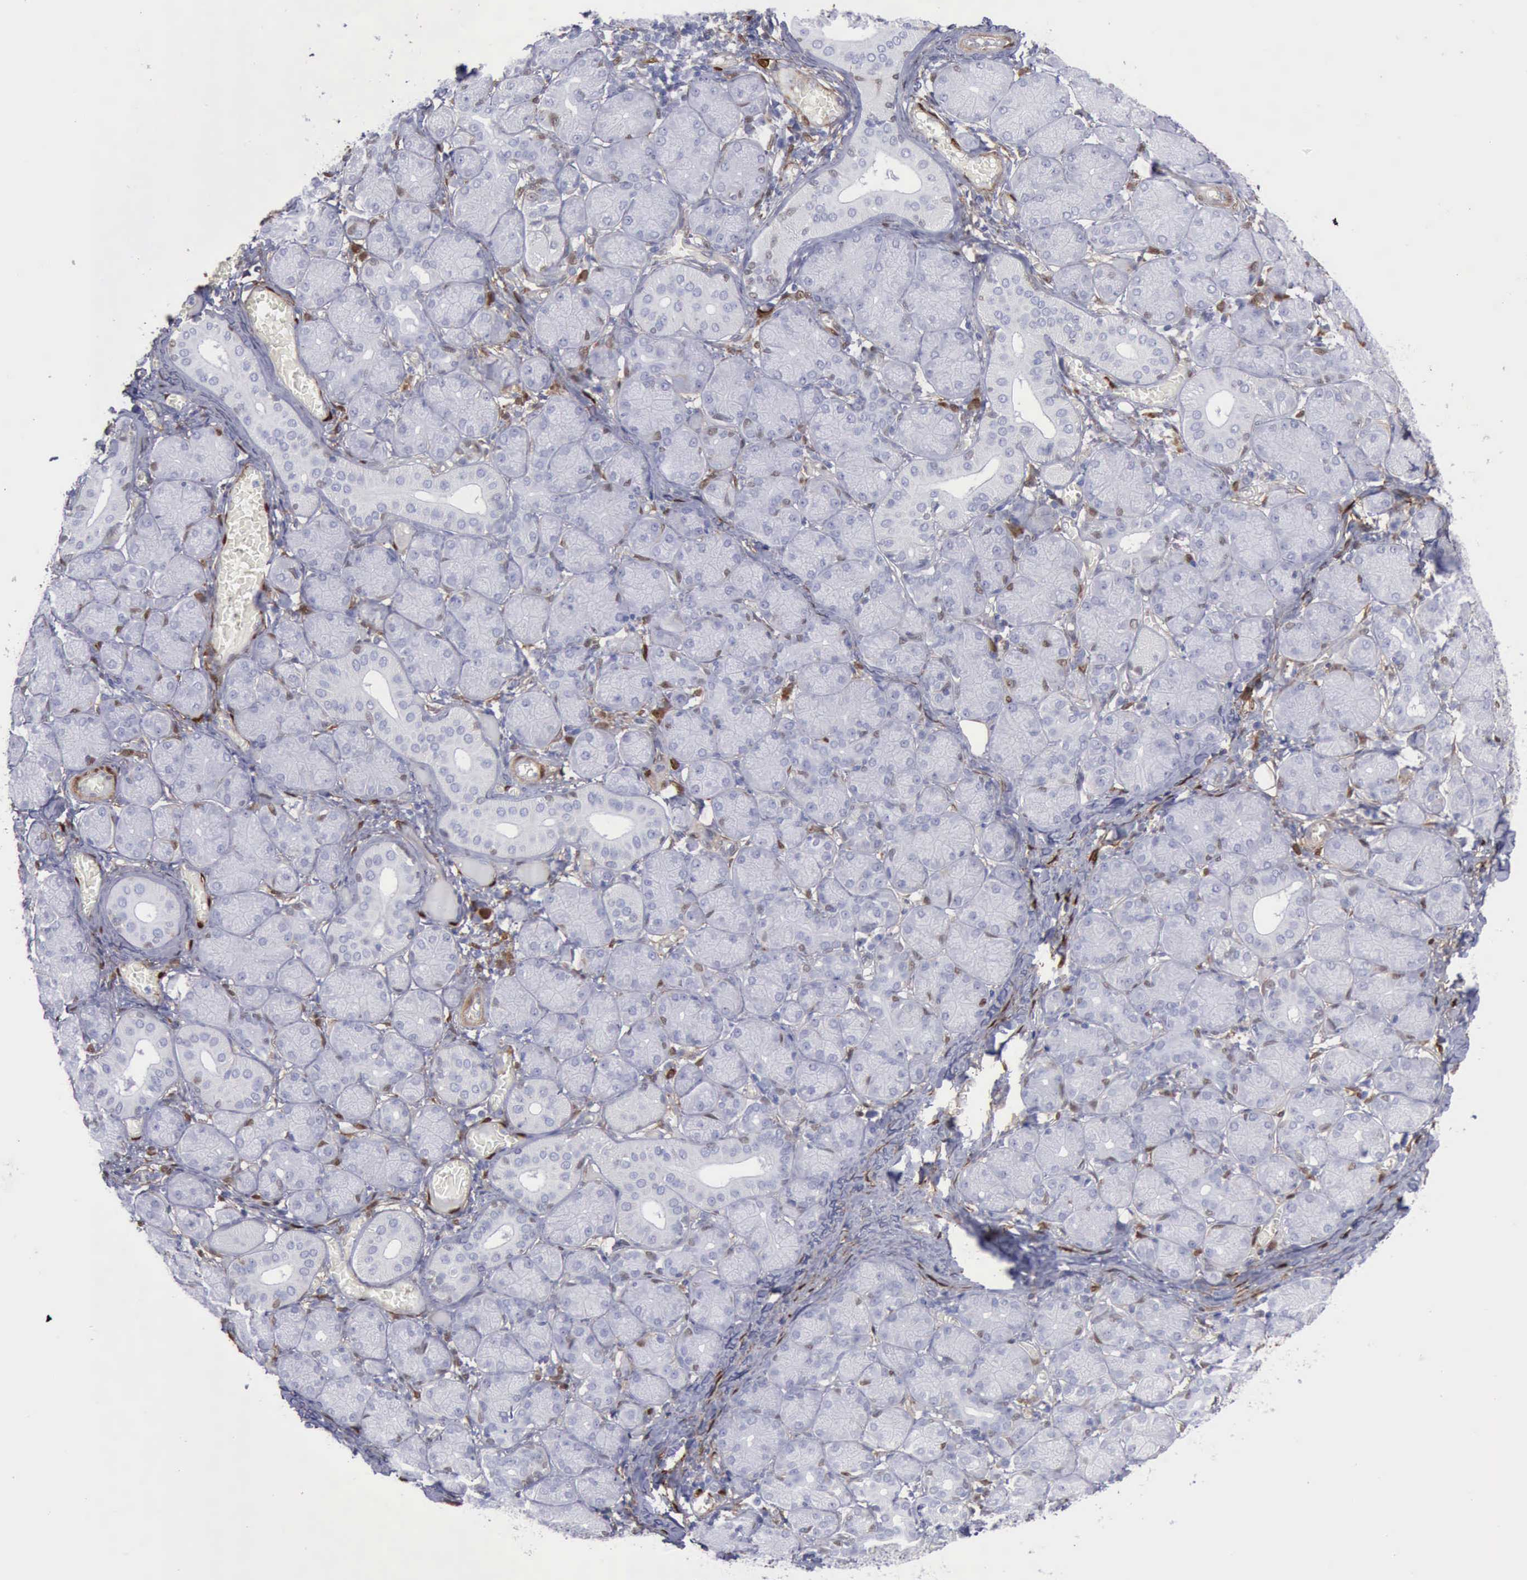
{"staining": {"intensity": "negative", "quantity": "none", "location": "none"}, "tissue": "salivary gland", "cell_type": "Glandular cells", "image_type": "normal", "snomed": [{"axis": "morphology", "description": "Normal tissue, NOS"}, {"axis": "topography", "description": "Salivary gland"}], "caption": "The micrograph shows no significant positivity in glandular cells of salivary gland. (DAB (3,3'-diaminobenzidine) immunohistochemistry (IHC) visualized using brightfield microscopy, high magnification).", "gene": "FHL1", "patient": {"sex": "female", "age": 24}}